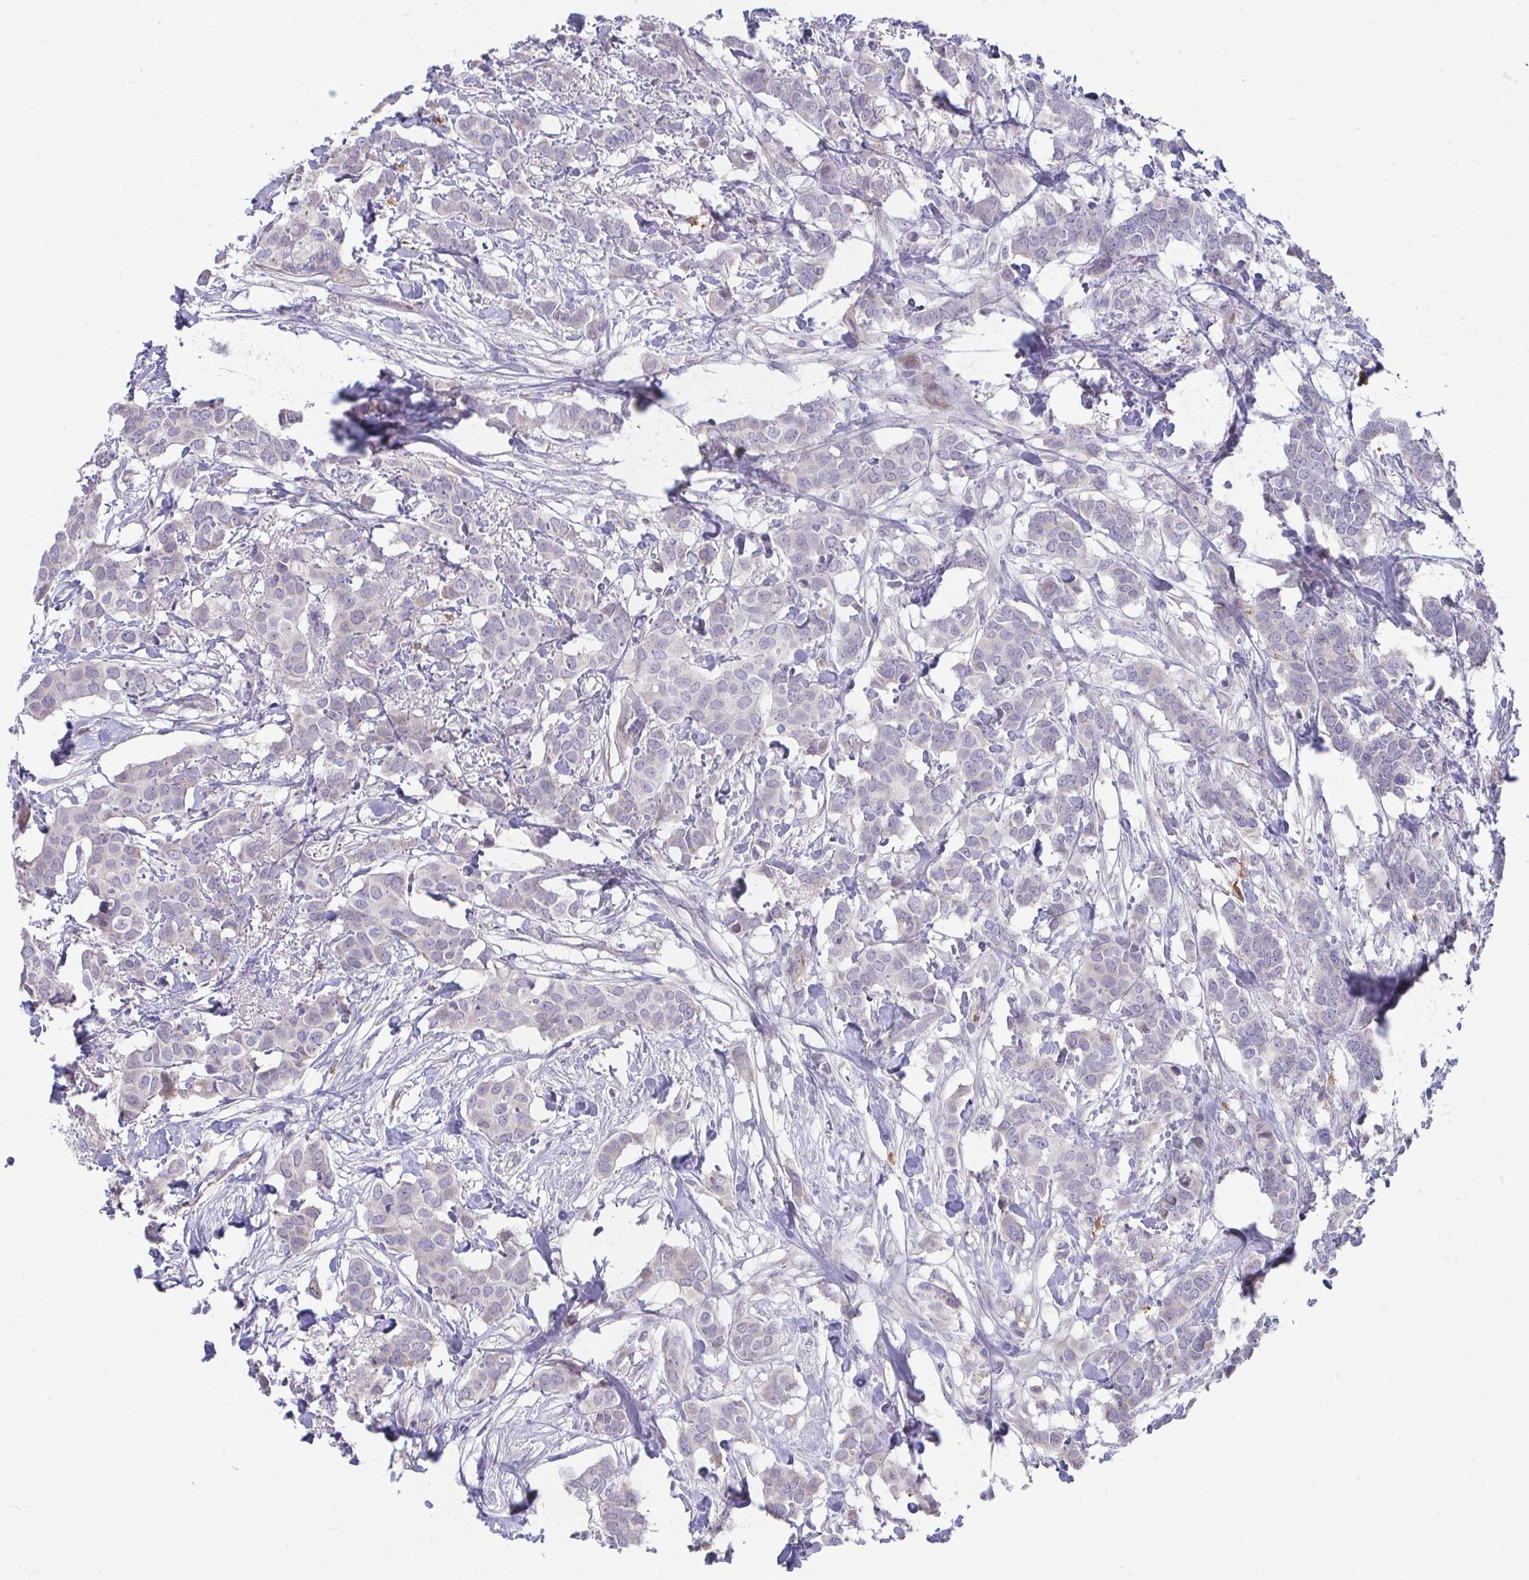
{"staining": {"intensity": "negative", "quantity": "none", "location": "none"}, "tissue": "breast cancer", "cell_type": "Tumor cells", "image_type": "cancer", "snomed": [{"axis": "morphology", "description": "Duct carcinoma"}, {"axis": "topography", "description": "Breast"}], "caption": "Tumor cells show no significant protein staining in invasive ductal carcinoma (breast). Nuclei are stained in blue.", "gene": "PIGZ", "patient": {"sex": "female", "age": 62}}